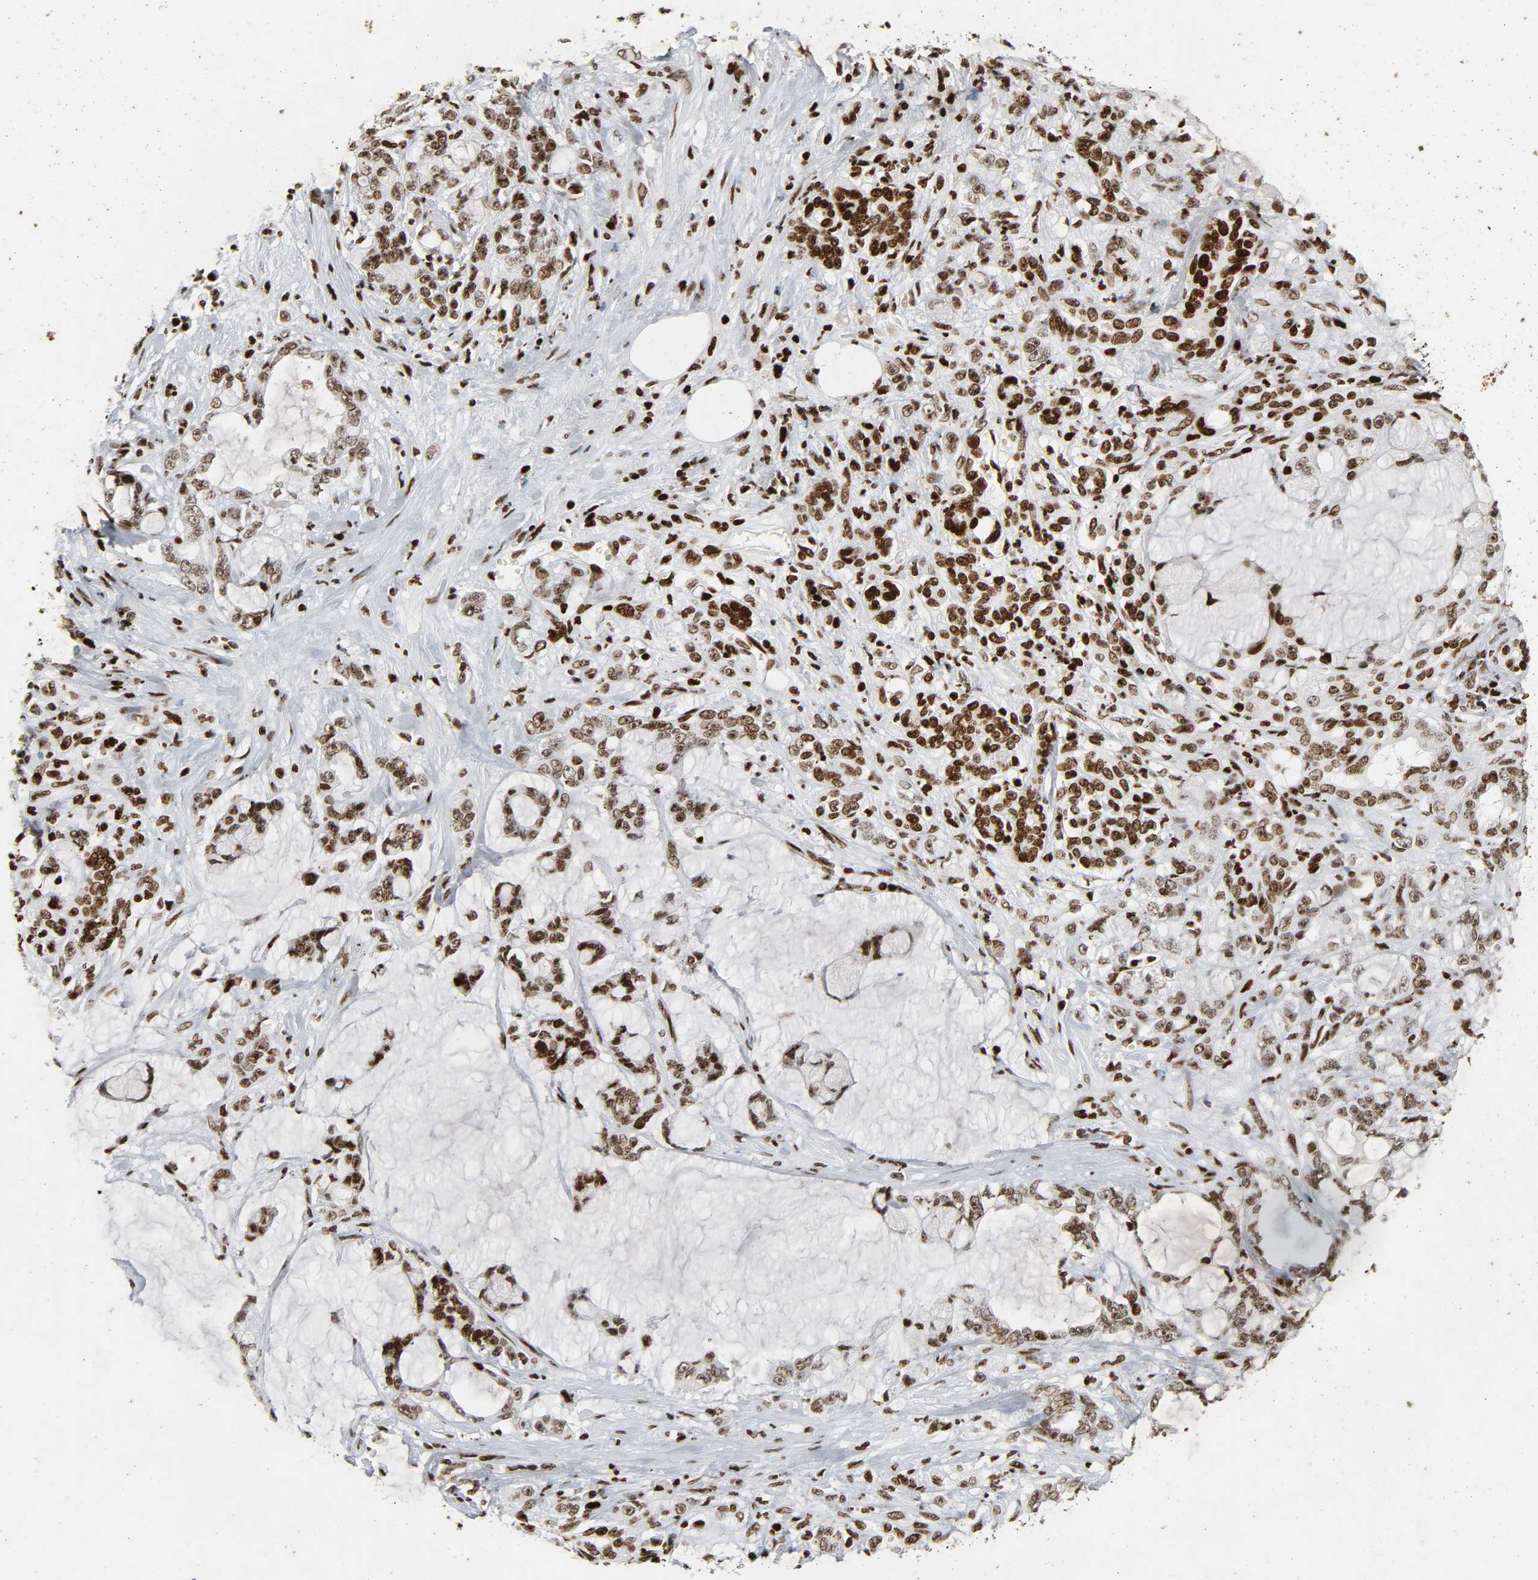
{"staining": {"intensity": "strong", "quantity": ">75%", "location": "nuclear"}, "tissue": "pancreatic cancer", "cell_type": "Tumor cells", "image_type": "cancer", "snomed": [{"axis": "morphology", "description": "Adenocarcinoma, NOS"}, {"axis": "topography", "description": "Pancreas"}], "caption": "Immunohistochemistry (IHC) staining of pancreatic cancer, which displays high levels of strong nuclear staining in about >75% of tumor cells indicating strong nuclear protein expression. The staining was performed using DAB (3,3'-diaminobenzidine) (brown) for protein detection and nuclei were counterstained in hematoxylin (blue).", "gene": "RXRA", "patient": {"sex": "female", "age": 73}}